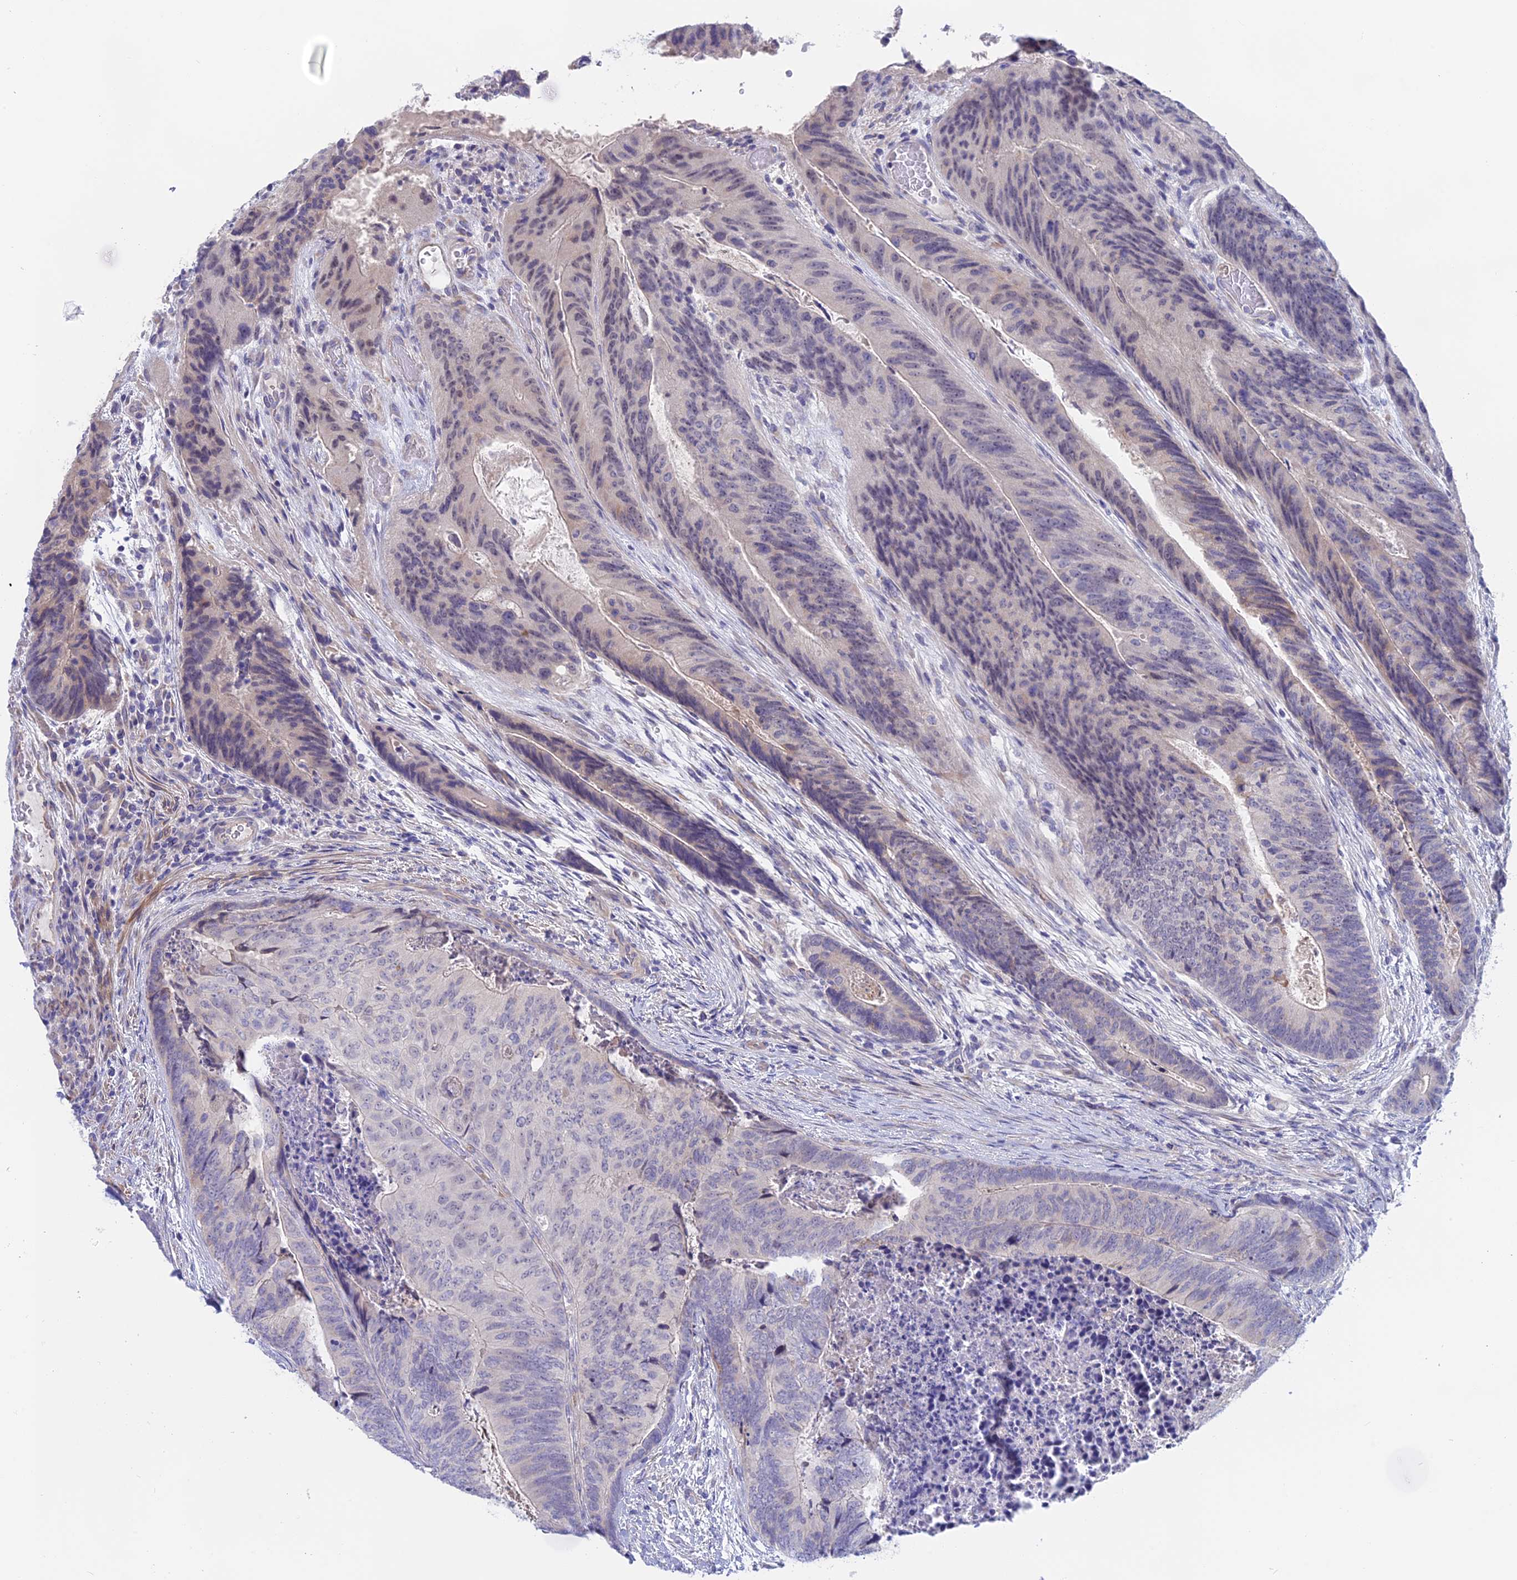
{"staining": {"intensity": "negative", "quantity": "none", "location": "none"}, "tissue": "colorectal cancer", "cell_type": "Tumor cells", "image_type": "cancer", "snomed": [{"axis": "morphology", "description": "Adenocarcinoma, NOS"}, {"axis": "topography", "description": "Colon"}], "caption": "Tumor cells show no significant staining in adenocarcinoma (colorectal).", "gene": "GLB1L", "patient": {"sex": "female", "age": 67}}